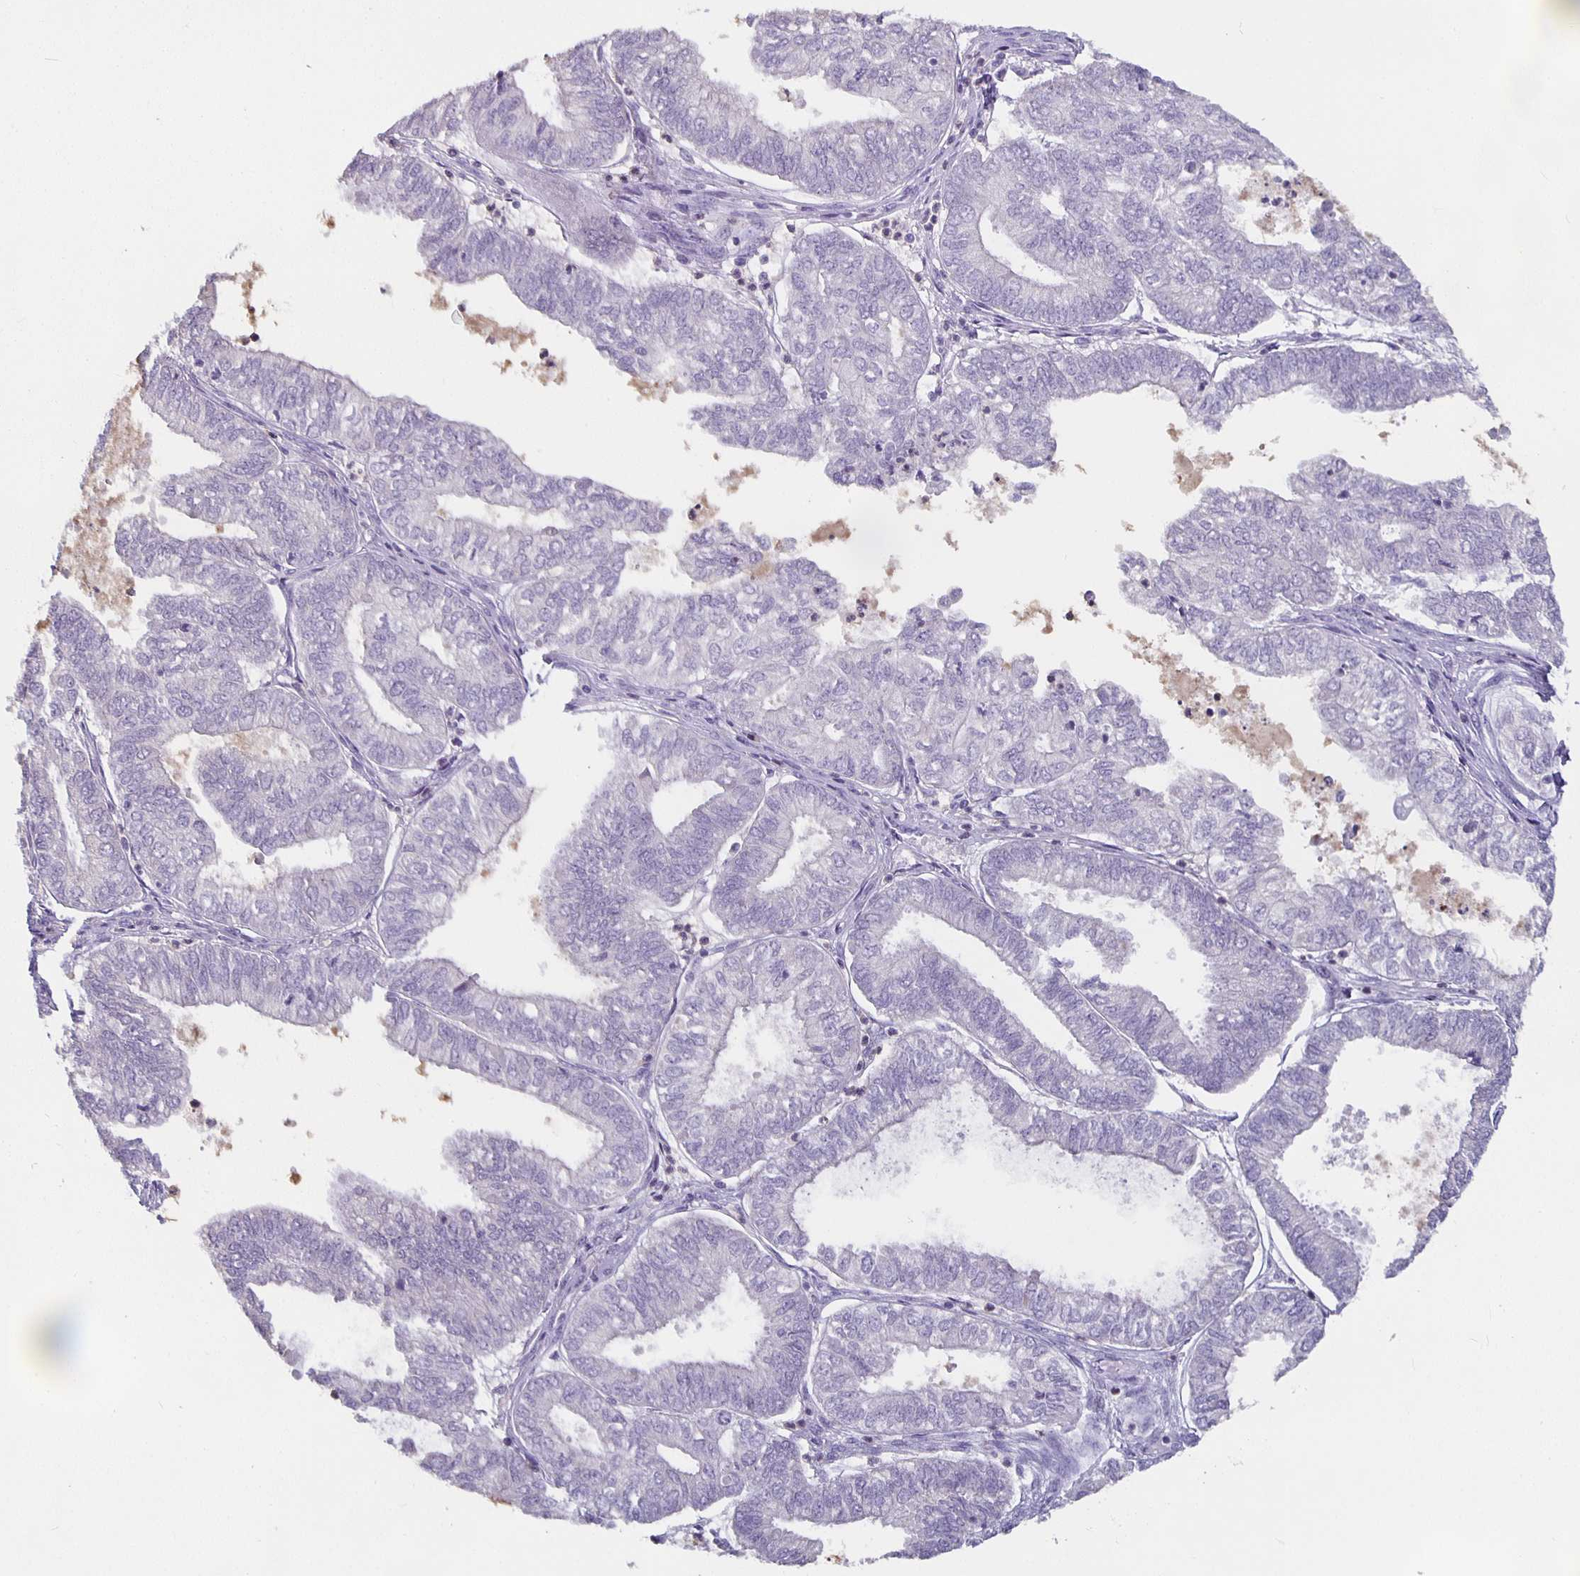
{"staining": {"intensity": "negative", "quantity": "none", "location": "none"}, "tissue": "ovarian cancer", "cell_type": "Tumor cells", "image_type": "cancer", "snomed": [{"axis": "morphology", "description": "Carcinoma, endometroid"}, {"axis": "topography", "description": "Ovary"}], "caption": "Immunohistochemistry (IHC) of ovarian endometroid carcinoma displays no staining in tumor cells. The staining is performed using DAB brown chromogen with nuclei counter-stained in using hematoxylin.", "gene": "GPX4", "patient": {"sex": "female", "age": 64}}